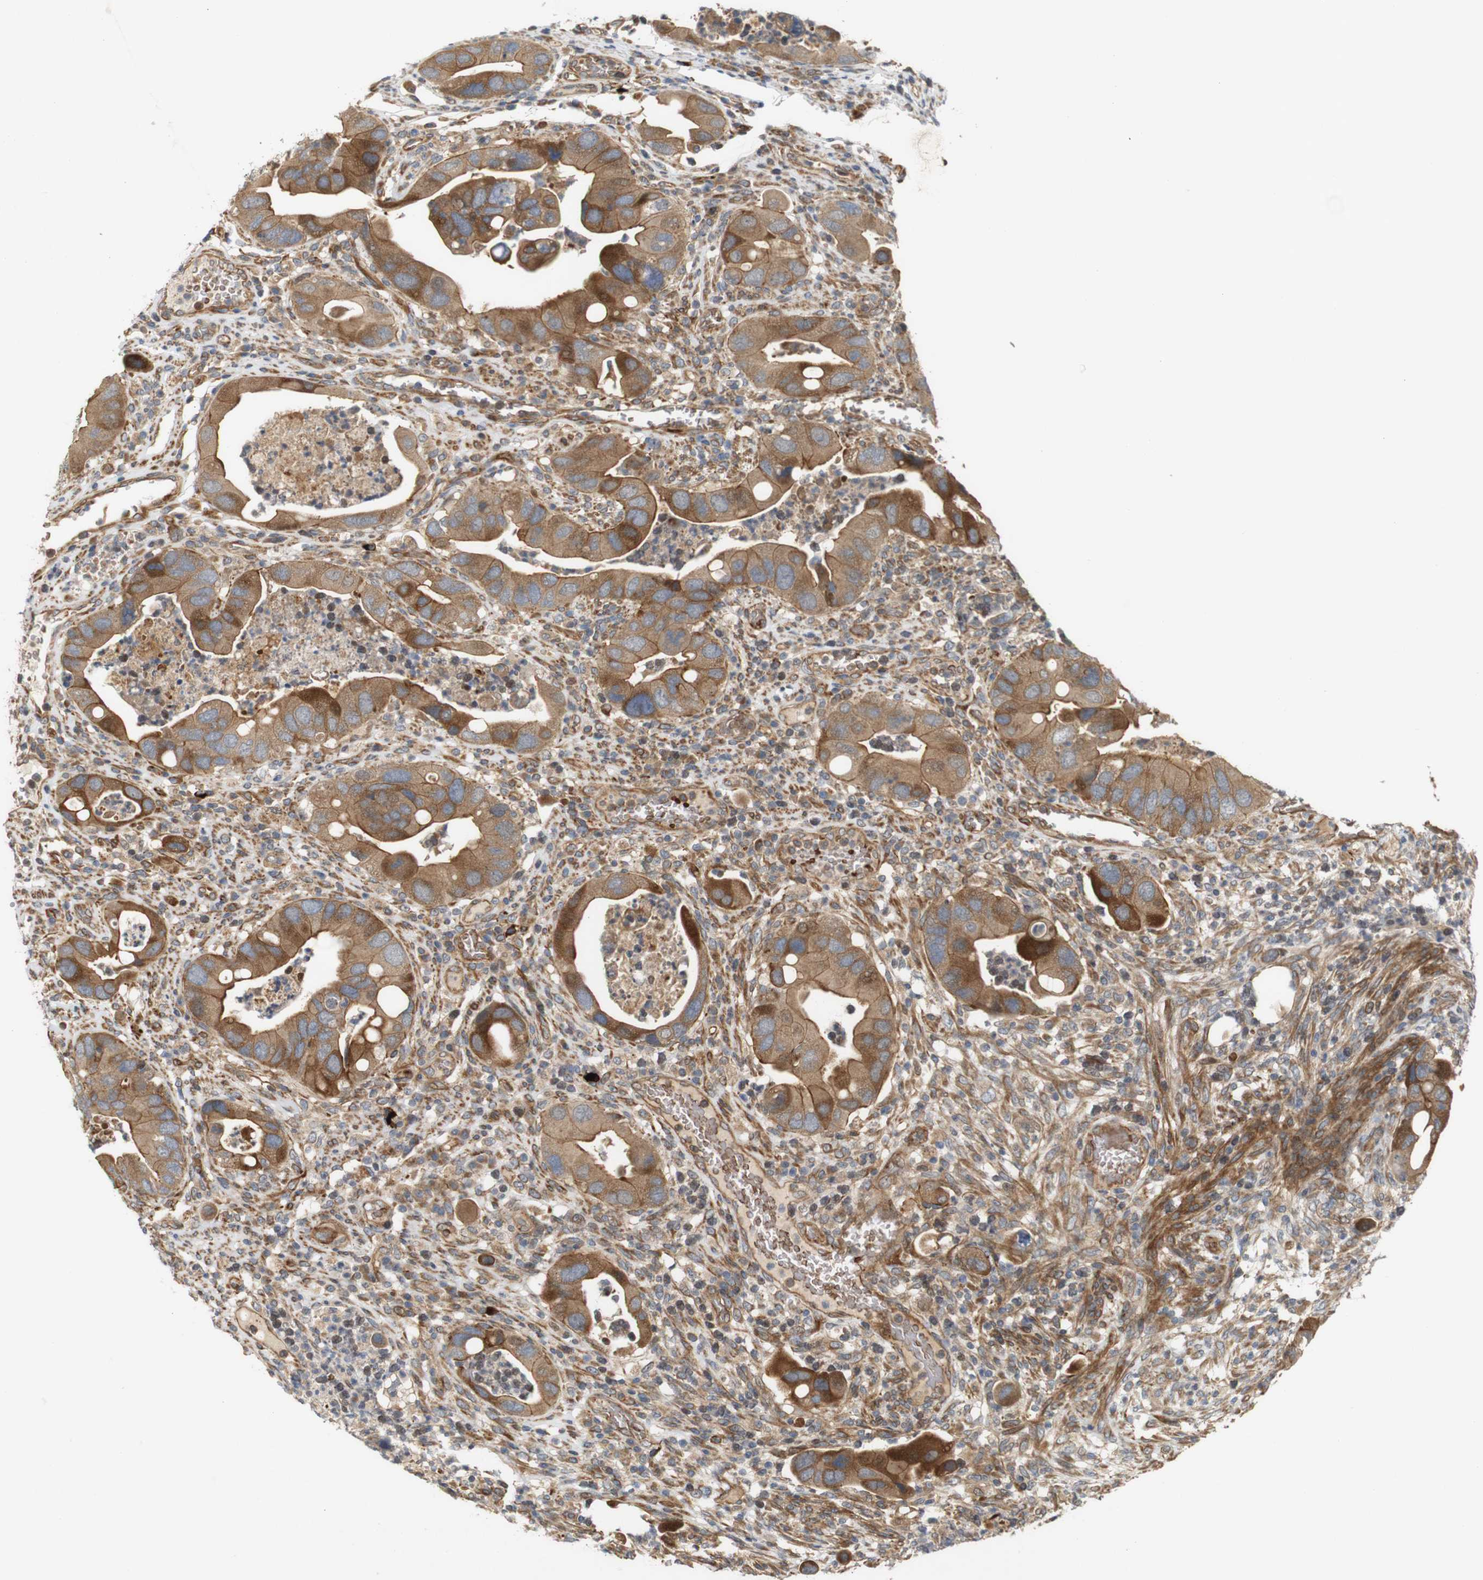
{"staining": {"intensity": "strong", "quantity": ">75%", "location": "cytoplasmic/membranous"}, "tissue": "colorectal cancer", "cell_type": "Tumor cells", "image_type": "cancer", "snomed": [{"axis": "morphology", "description": "Adenocarcinoma, NOS"}, {"axis": "topography", "description": "Rectum"}], "caption": "Brown immunohistochemical staining in colorectal cancer (adenocarcinoma) shows strong cytoplasmic/membranous positivity in approximately >75% of tumor cells.", "gene": "RPTOR", "patient": {"sex": "female", "age": 57}}